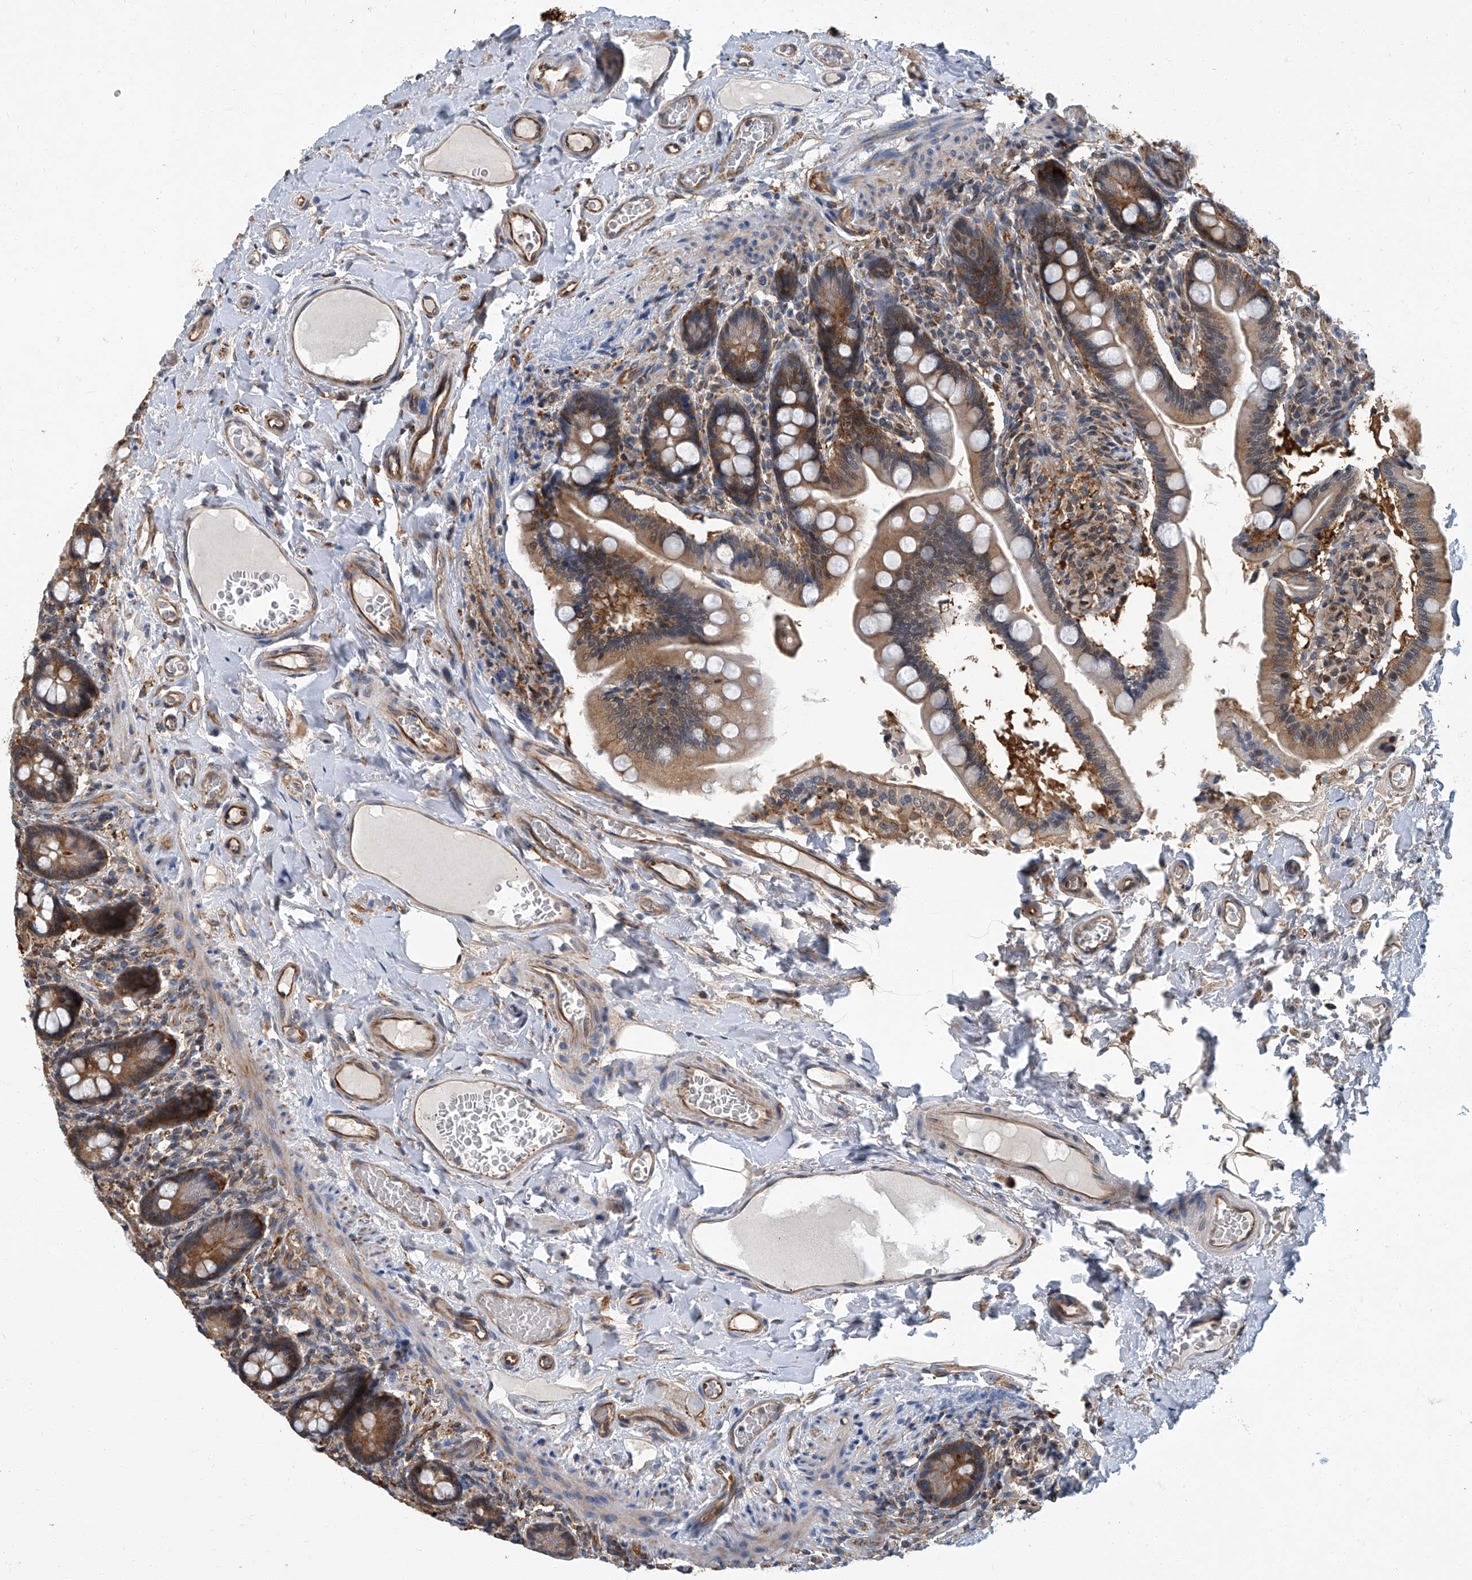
{"staining": {"intensity": "moderate", "quantity": "25%-75%", "location": "cytoplasmic/membranous"}, "tissue": "small intestine", "cell_type": "Glandular cells", "image_type": "normal", "snomed": [{"axis": "morphology", "description": "Normal tissue, NOS"}, {"axis": "topography", "description": "Small intestine"}], "caption": "Small intestine stained for a protein (brown) demonstrates moderate cytoplasmic/membranous positive staining in approximately 25%-75% of glandular cells.", "gene": "PSMB10", "patient": {"sex": "female", "age": 64}}